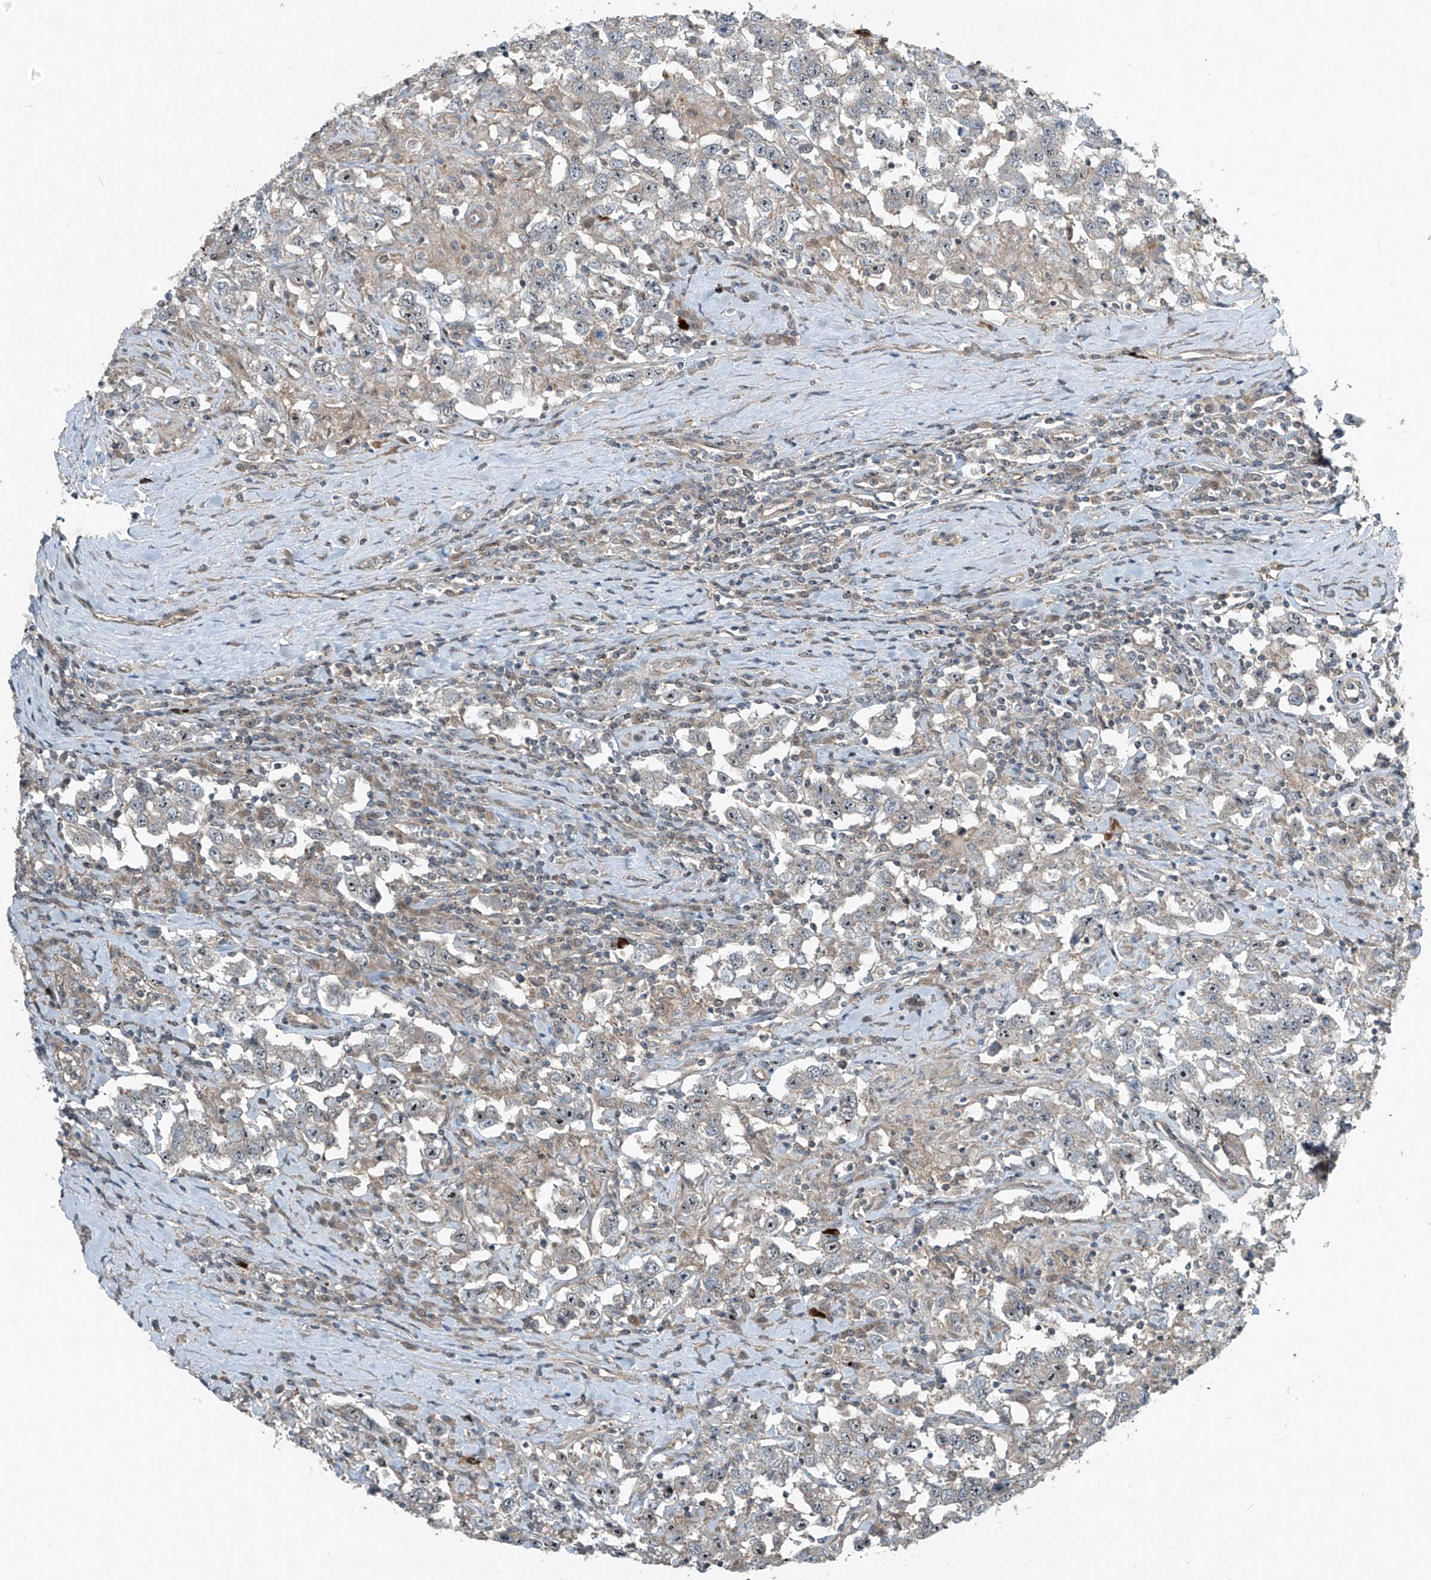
{"staining": {"intensity": "negative", "quantity": "none", "location": "none"}, "tissue": "testis cancer", "cell_type": "Tumor cells", "image_type": "cancer", "snomed": [{"axis": "morphology", "description": "Seminoma, NOS"}, {"axis": "topography", "description": "Testis"}], "caption": "Immunohistochemistry (IHC) of human seminoma (testis) displays no positivity in tumor cells. (Stains: DAB (3,3'-diaminobenzidine) immunohistochemistry (IHC) with hematoxylin counter stain, Microscopy: brightfield microscopy at high magnification).", "gene": "PPCS", "patient": {"sex": "male", "age": 41}}